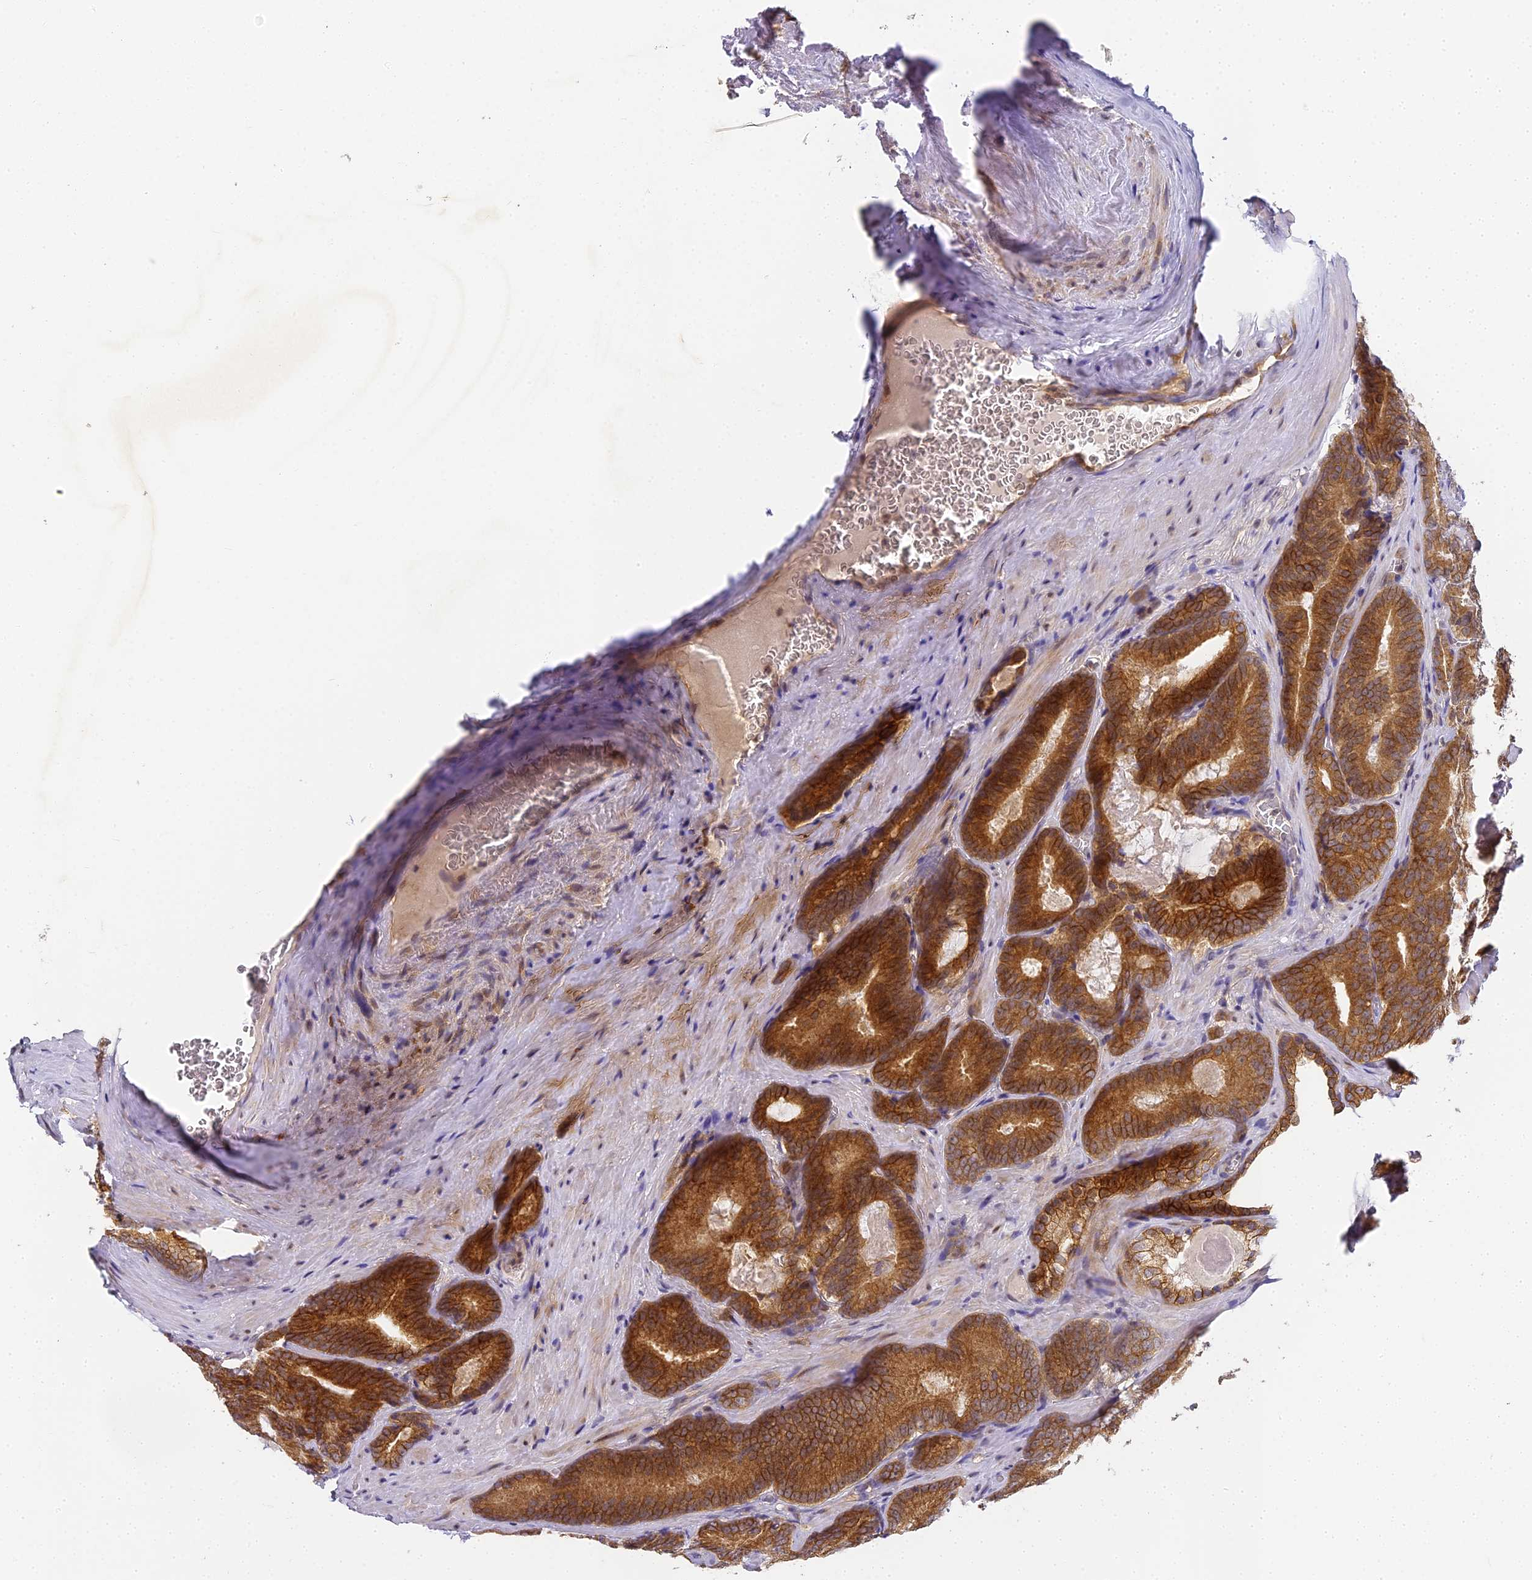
{"staining": {"intensity": "strong", "quantity": ">75%", "location": "cytoplasmic/membranous"}, "tissue": "prostate cancer", "cell_type": "Tumor cells", "image_type": "cancer", "snomed": [{"axis": "morphology", "description": "Adenocarcinoma, High grade"}, {"axis": "topography", "description": "Prostate"}], "caption": "Prostate cancer (high-grade adenocarcinoma) stained with DAB IHC displays high levels of strong cytoplasmic/membranous staining in about >75% of tumor cells.", "gene": "DNAAF10", "patient": {"sex": "male", "age": 66}}